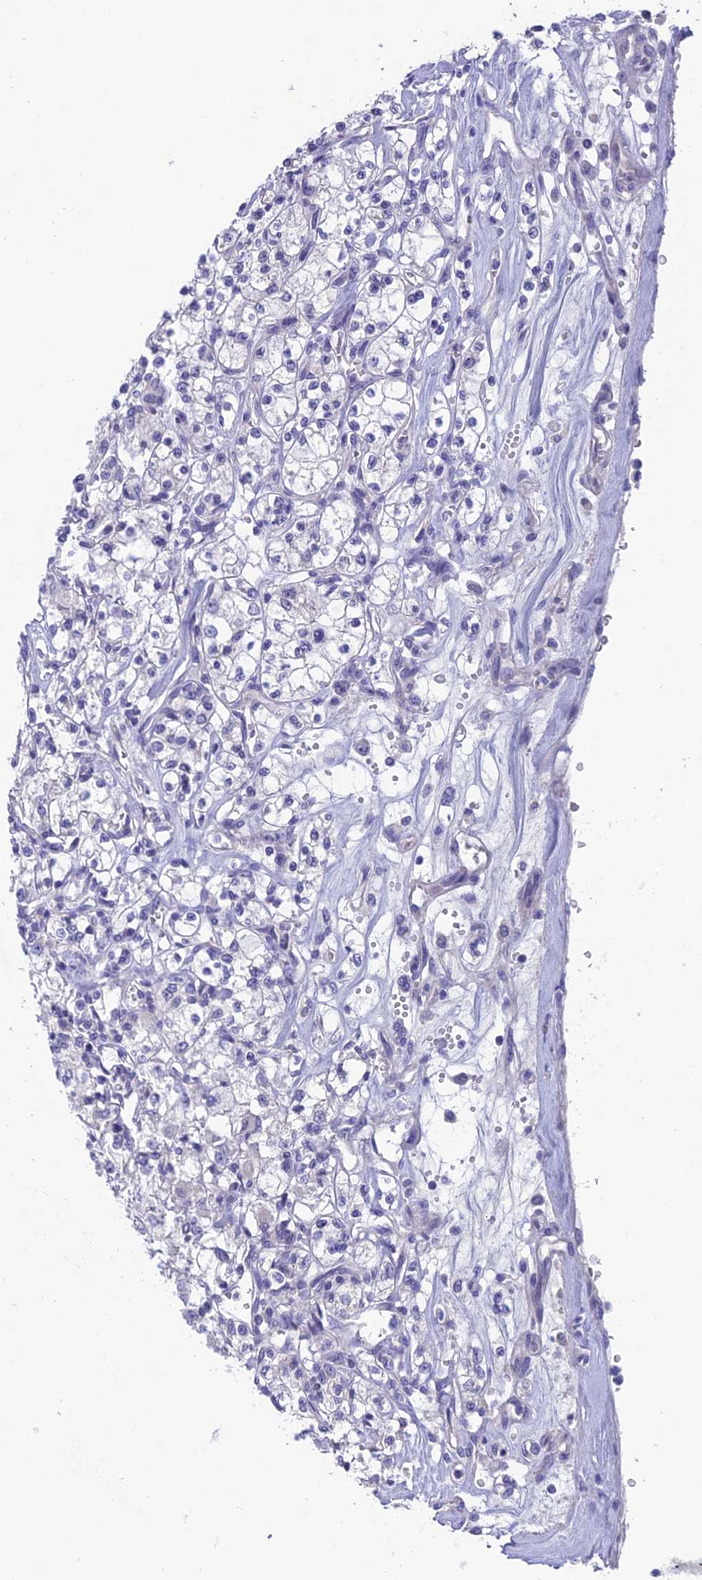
{"staining": {"intensity": "negative", "quantity": "none", "location": "none"}, "tissue": "renal cancer", "cell_type": "Tumor cells", "image_type": "cancer", "snomed": [{"axis": "morphology", "description": "Adenocarcinoma, NOS"}, {"axis": "topography", "description": "Kidney"}], "caption": "The immunohistochemistry (IHC) image has no significant staining in tumor cells of renal cancer tissue. The staining was performed using DAB to visualize the protein expression in brown, while the nuclei were stained in blue with hematoxylin (Magnification: 20x).", "gene": "XPO7", "patient": {"sex": "female", "age": 59}}